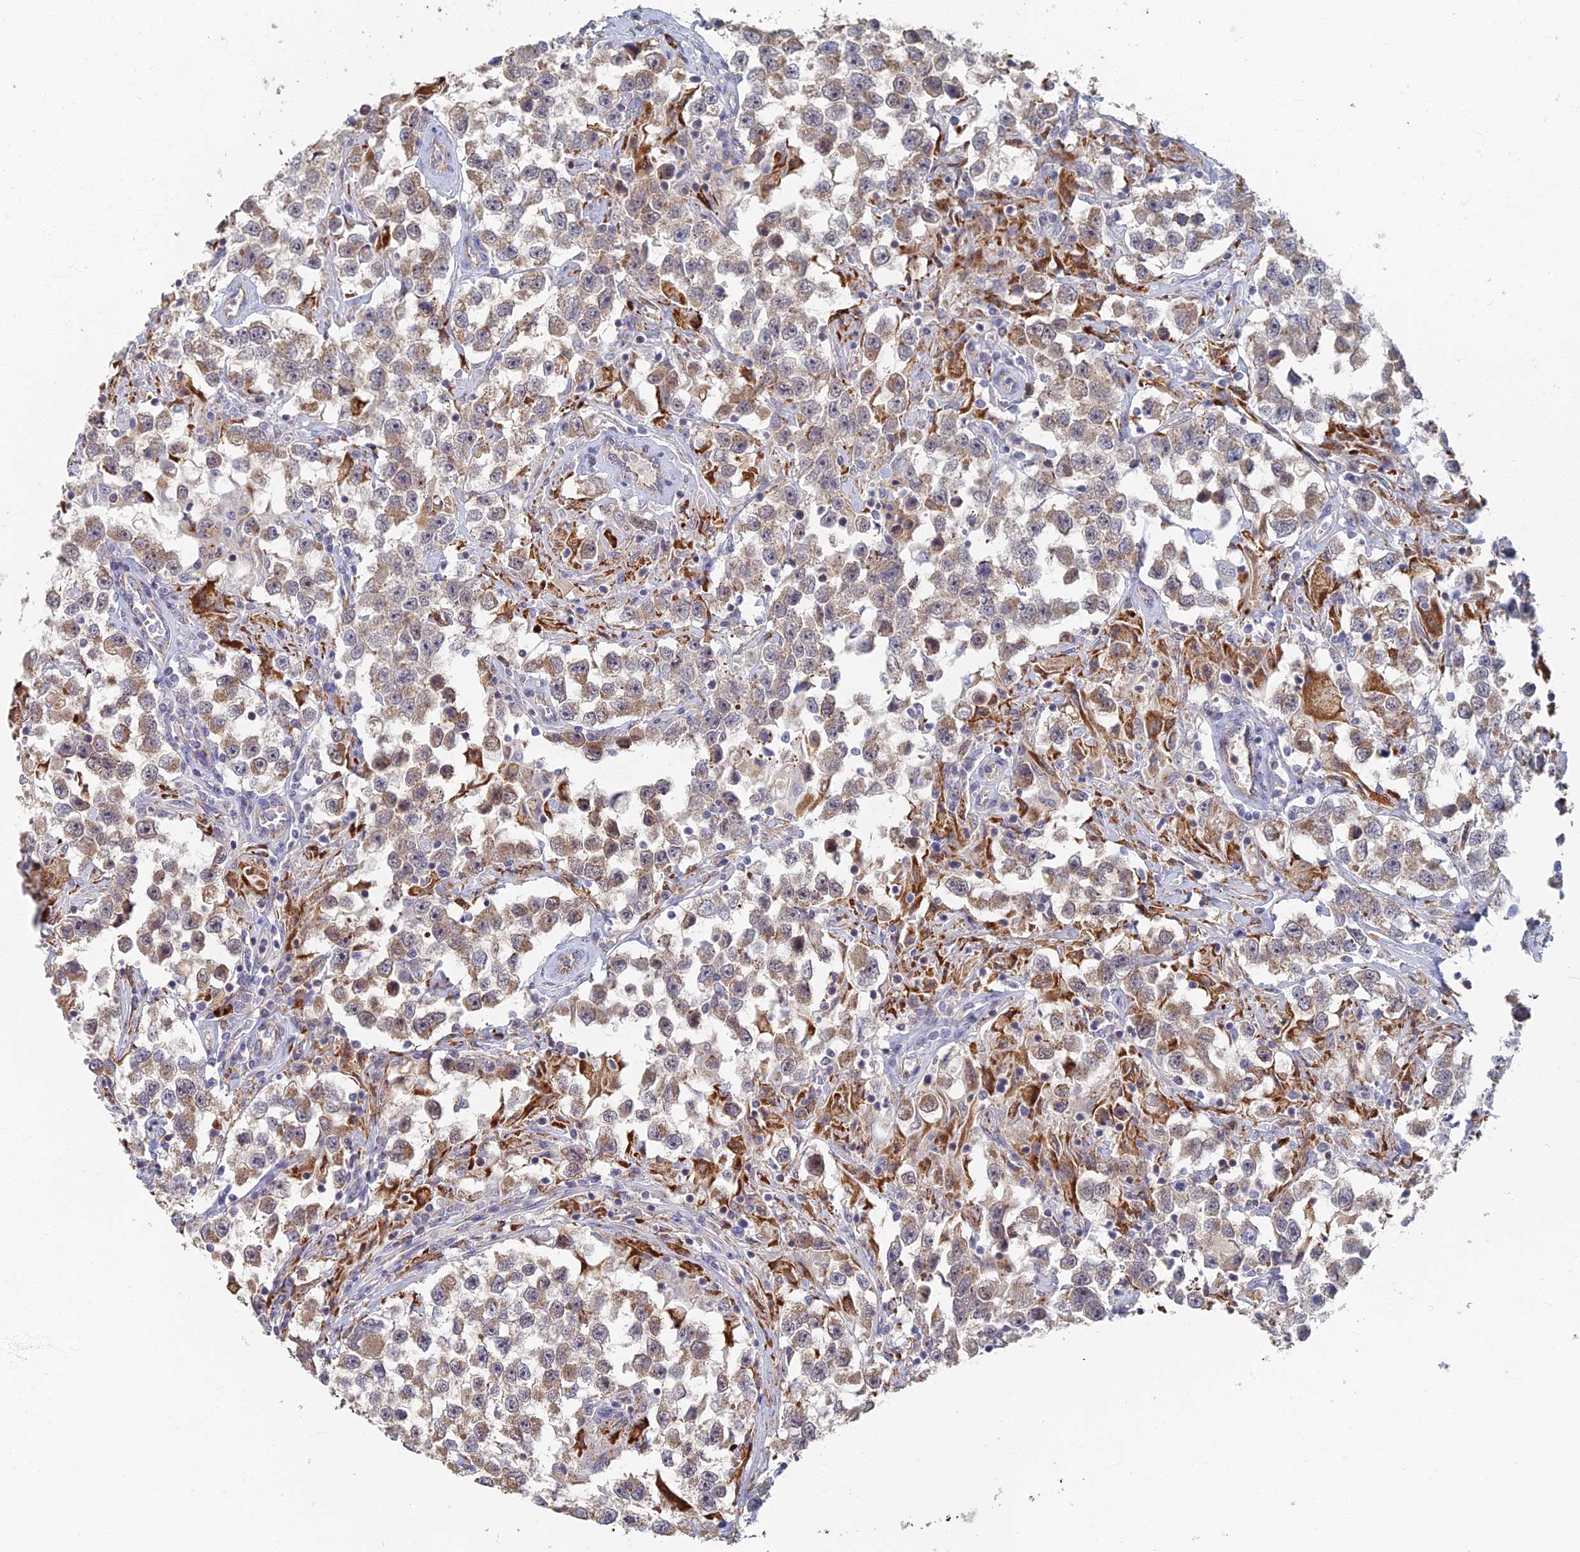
{"staining": {"intensity": "weak", "quantity": "25%-75%", "location": "cytoplasmic/membranous"}, "tissue": "testis cancer", "cell_type": "Tumor cells", "image_type": "cancer", "snomed": [{"axis": "morphology", "description": "Seminoma, NOS"}, {"axis": "topography", "description": "Testis"}], "caption": "A photomicrograph showing weak cytoplasmic/membranous expression in approximately 25%-75% of tumor cells in testis cancer (seminoma), as visualized by brown immunohistochemical staining.", "gene": "GPATCH1", "patient": {"sex": "male", "age": 46}}